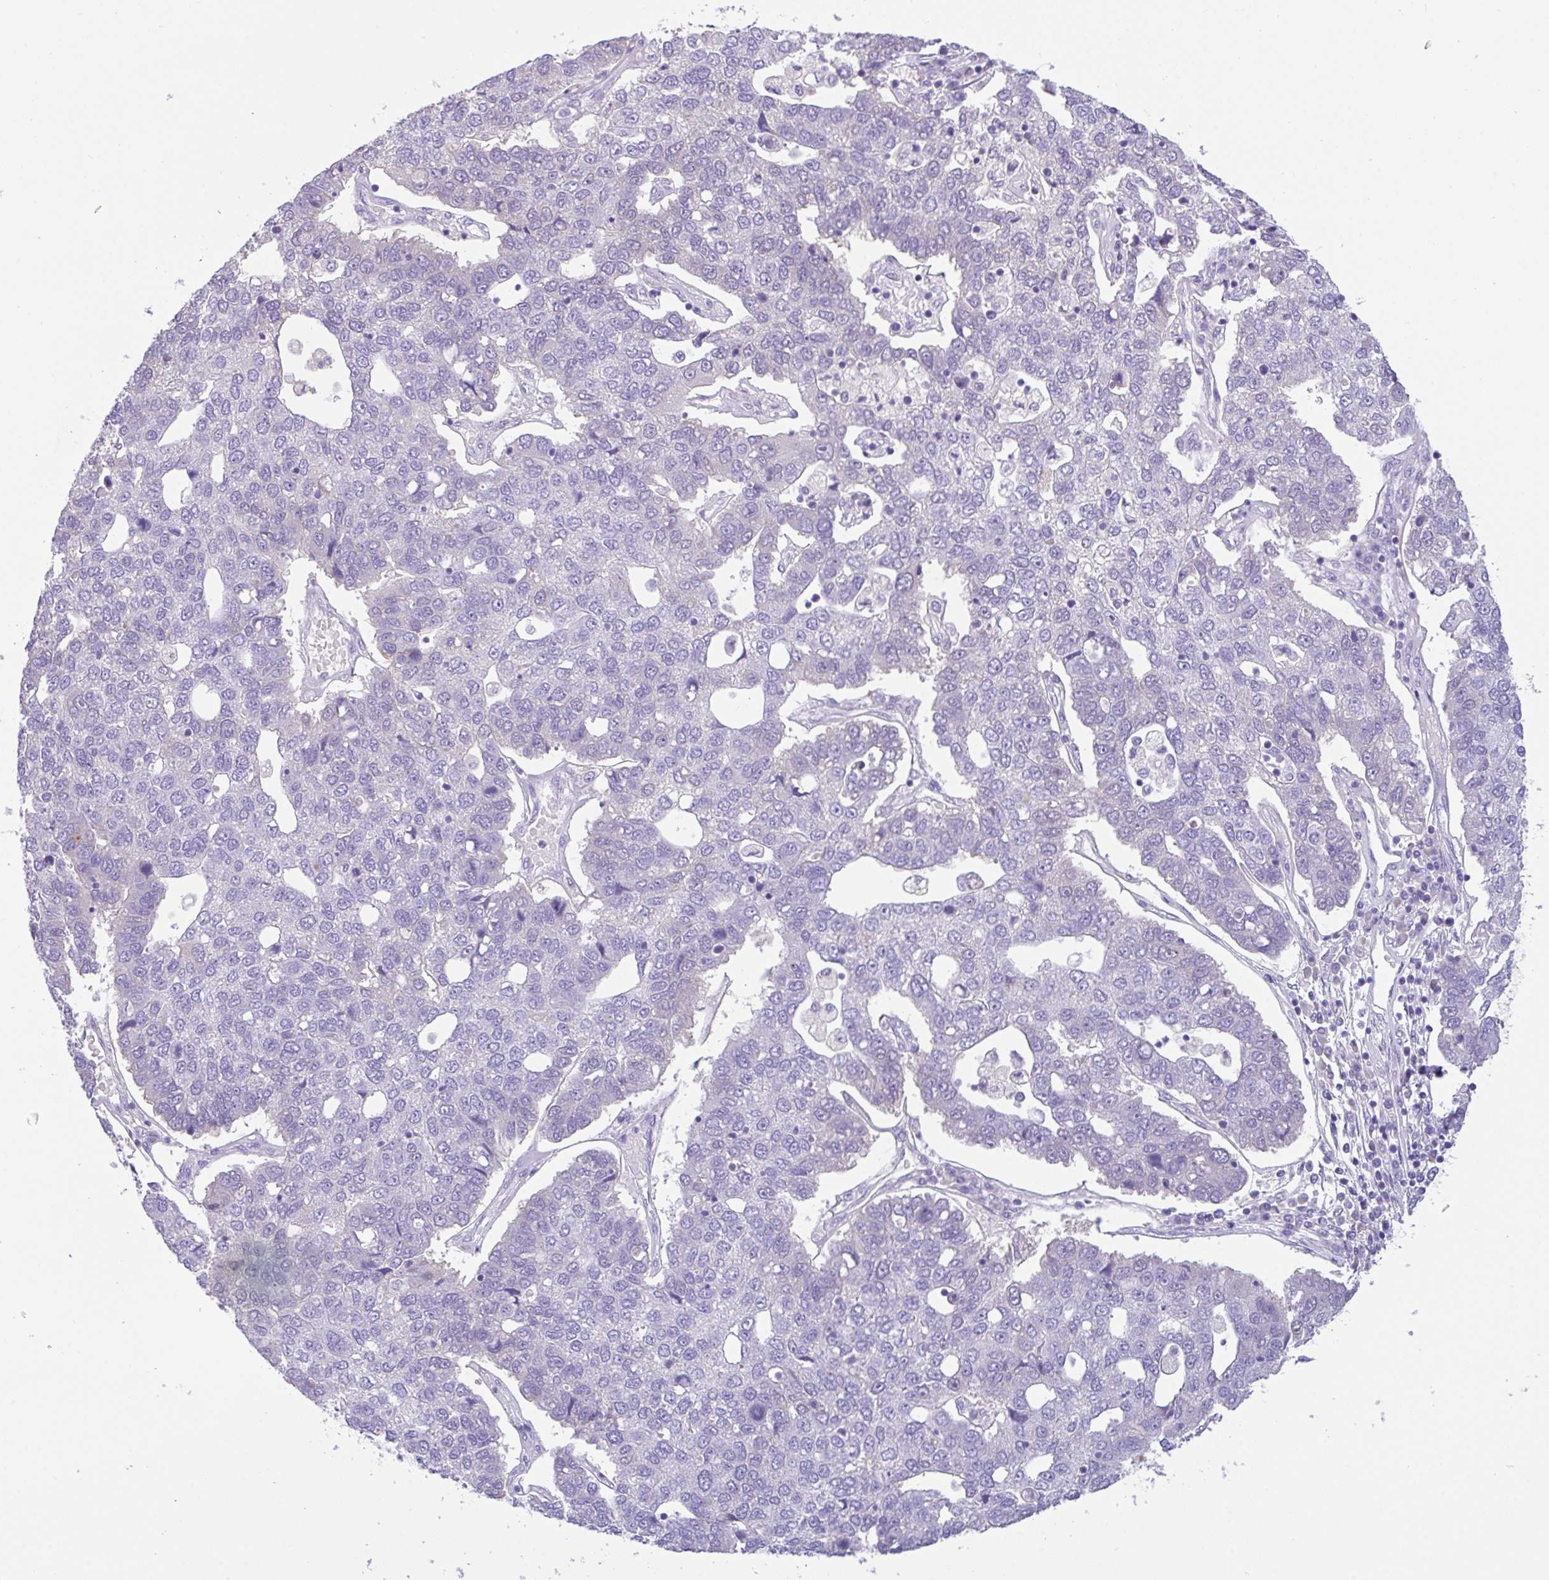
{"staining": {"intensity": "negative", "quantity": "none", "location": "none"}, "tissue": "pancreatic cancer", "cell_type": "Tumor cells", "image_type": "cancer", "snomed": [{"axis": "morphology", "description": "Adenocarcinoma, NOS"}, {"axis": "topography", "description": "Pancreas"}], "caption": "Tumor cells show no significant expression in pancreatic adenocarcinoma. (Immunohistochemistry, brightfield microscopy, high magnification).", "gene": "FBXL20", "patient": {"sex": "female", "age": 61}}